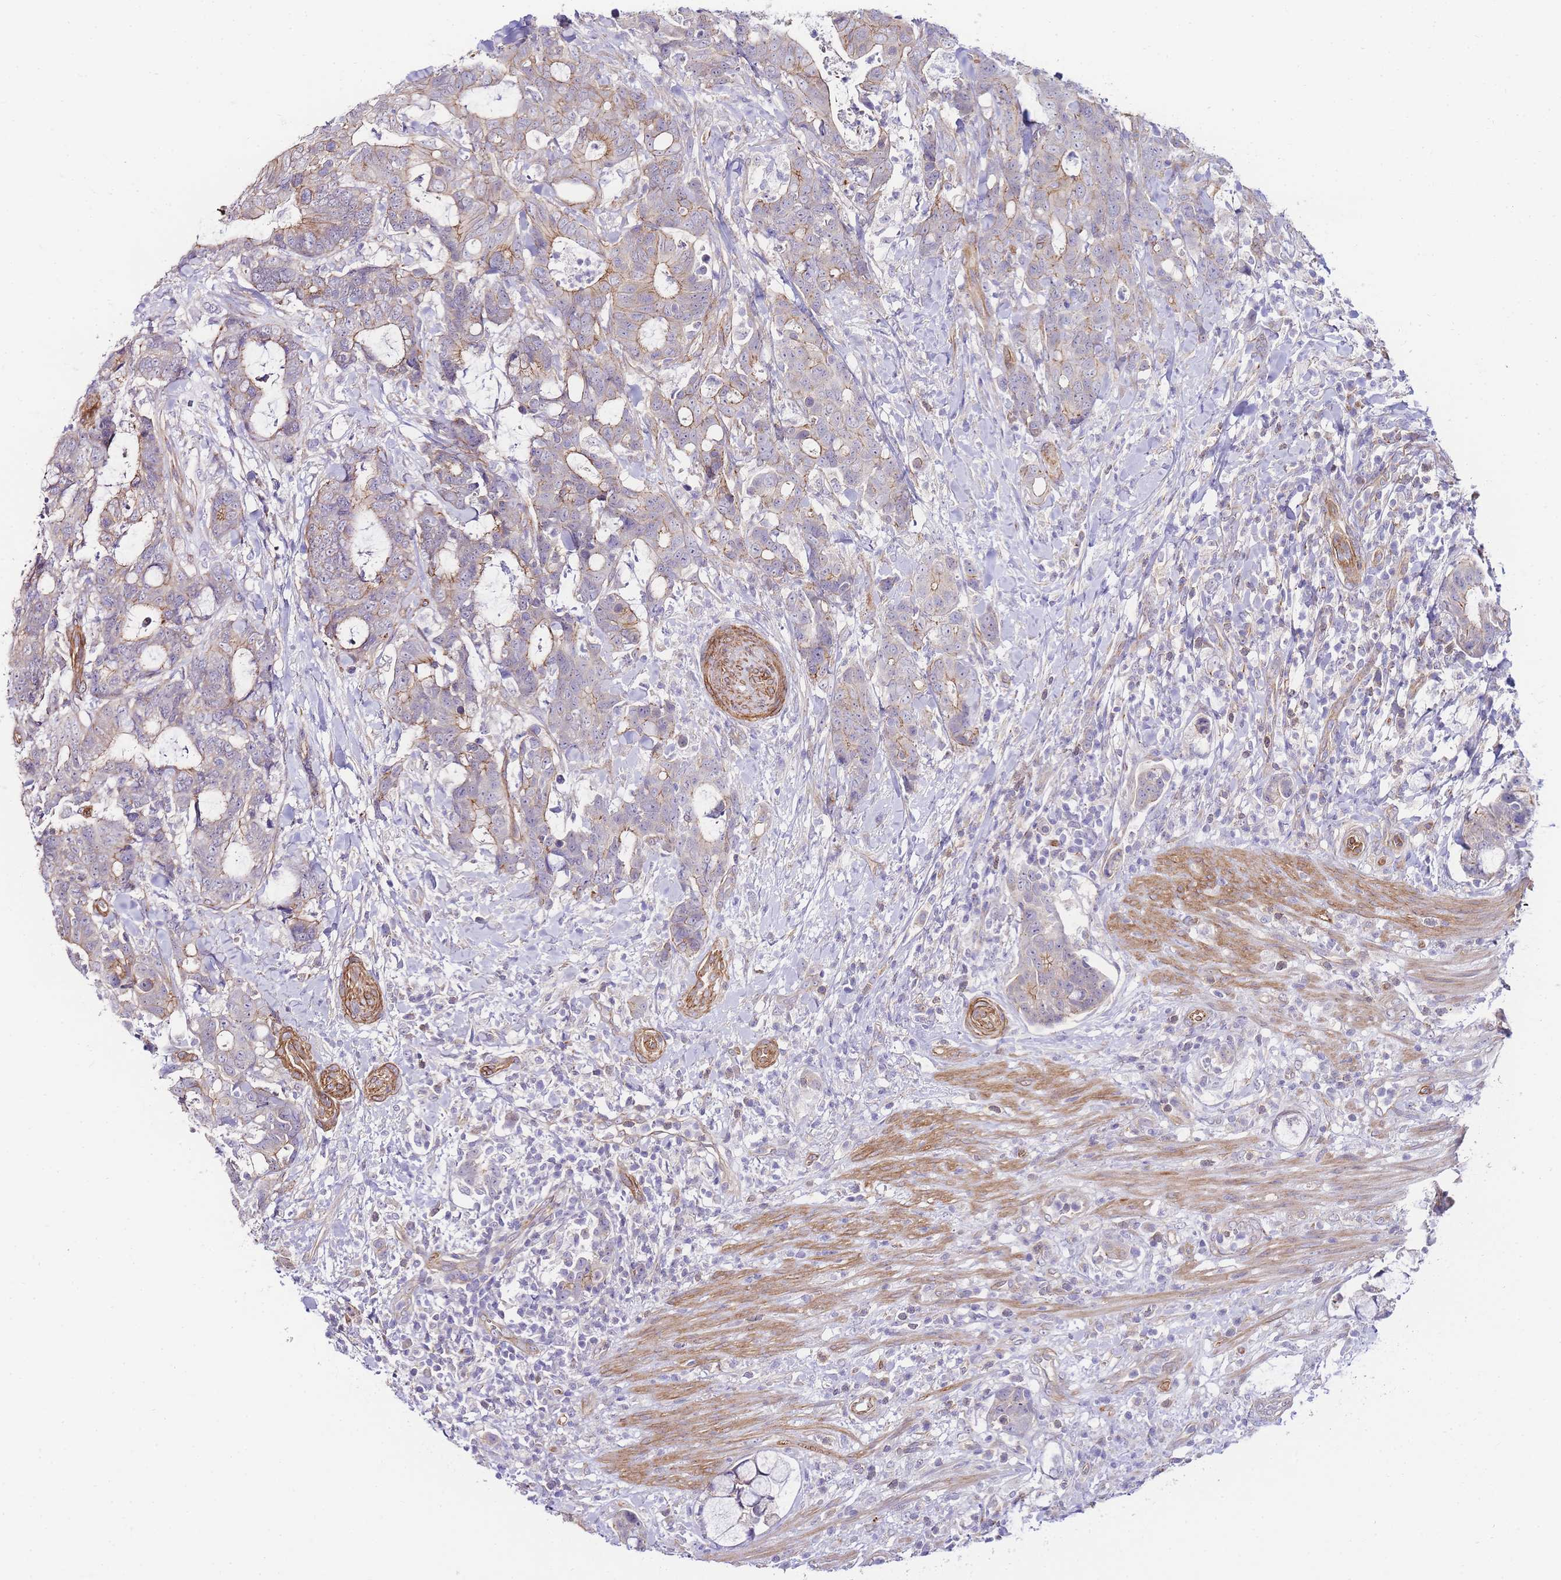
{"staining": {"intensity": "moderate", "quantity": "25%-75%", "location": "cytoplasmic/membranous"}, "tissue": "colorectal cancer", "cell_type": "Tumor cells", "image_type": "cancer", "snomed": [{"axis": "morphology", "description": "Adenocarcinoma, NOS"}, {"axis": "topography", "description": "Colon"}], "caption": "Moderate cytoplasmic/membranous protein staining is identified in about 25%-75% of tumor cells in colorectal cancer (adenocarcinoma).", "gene": "PDCD7", "patient": {"sex": "female", "age": 82}}